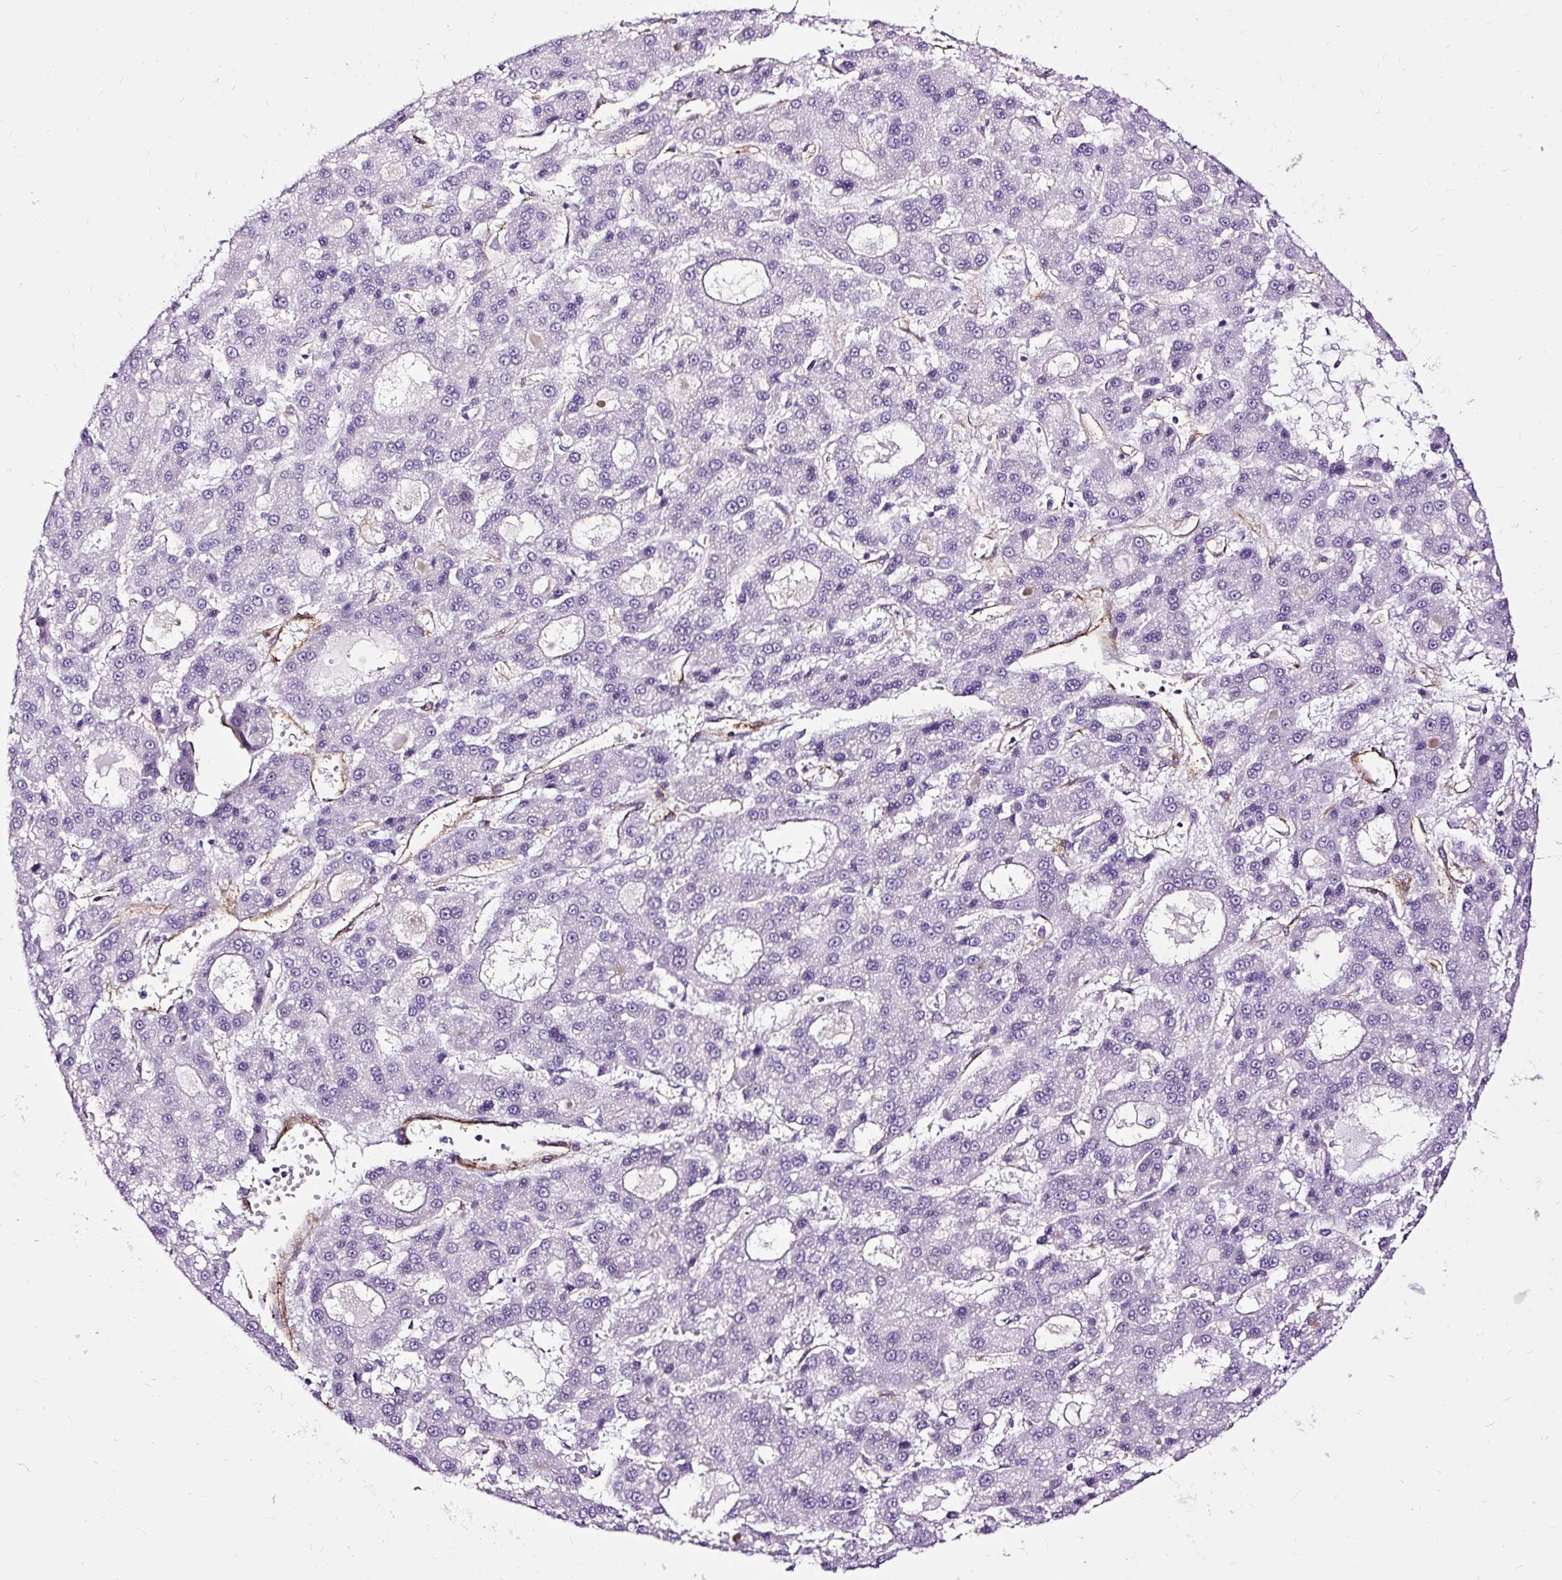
{"staining": {"intensity": "negative", "quantity": "none", "location": "none"}, "tissue": "liver cancer", "cell_type": "Tumor cells", "image_type": "cancer", "snomed": [{"axis": "morphology", "description": "Carcinoma, Hepatocellular, NOS"}, {"axis": "topography", "description": "Liver"}], "caption": "Protein analysis of liver cancer shows no significant expression in tumor cells.", "gene": "SLC7A8", "patient": {"sex": "male", "age": 70}}